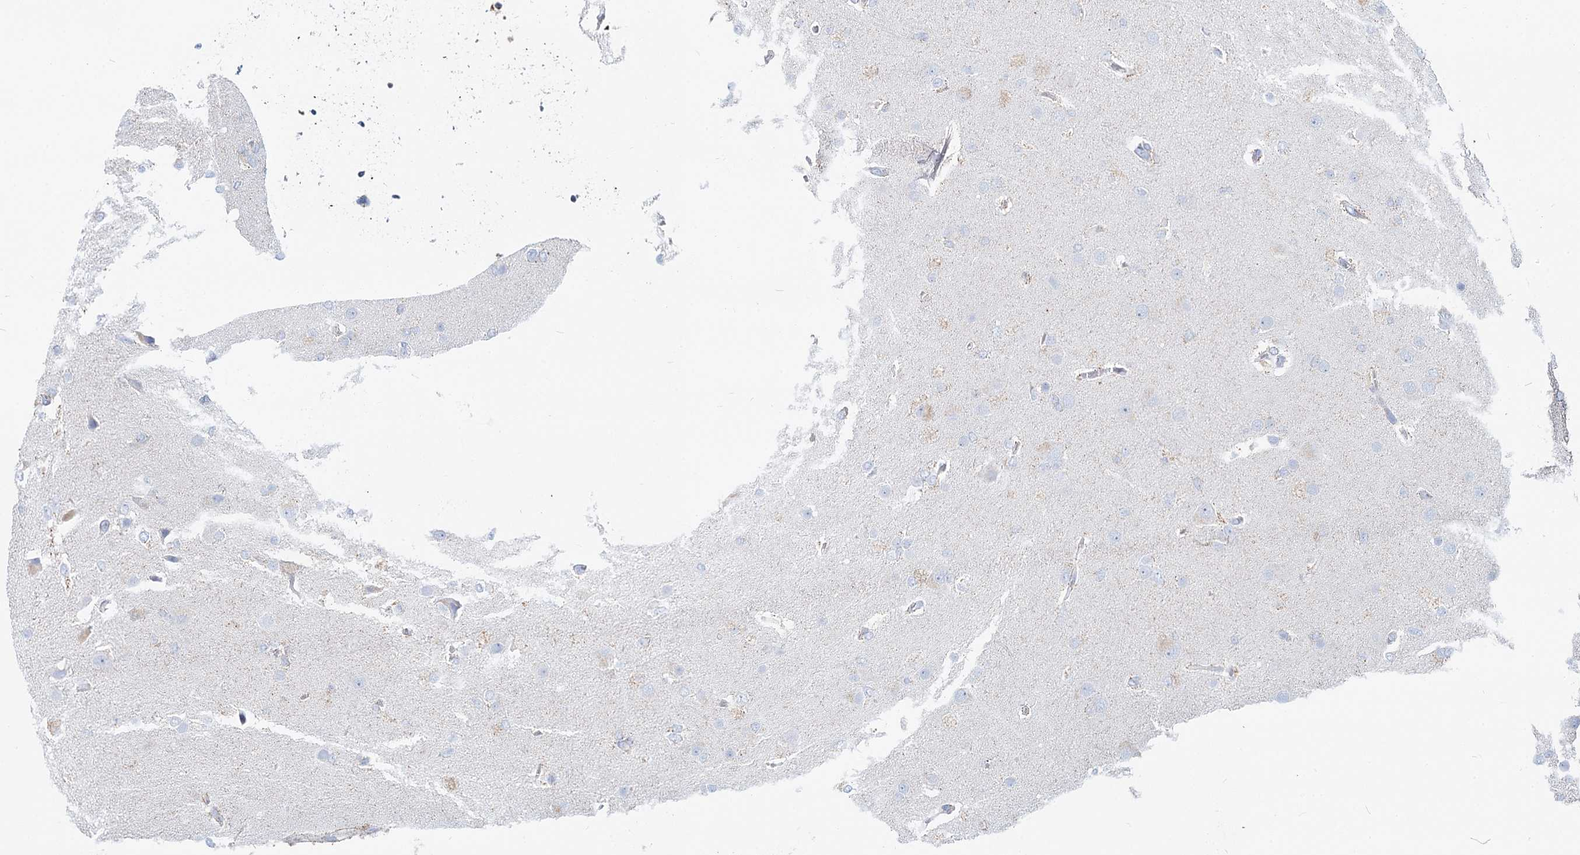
{"staining": {"intensity": "weak", "quantity": "<25%", "location": "cytoplasmic/membranous"}, "tissue": "glioma", "cell_type": "Tumor cells", "image_type": "cancer", "snomed": [{"axis": "morphology", "description": "Glioma, malignant, High grade"}, {"axis": "topography", "description": "Brain"}], "caption": "A micrograph of human glioma is negative for staining in tumor cells.", "gene": "MCCC2", "patient": {"sex": "female", "age": 74}}